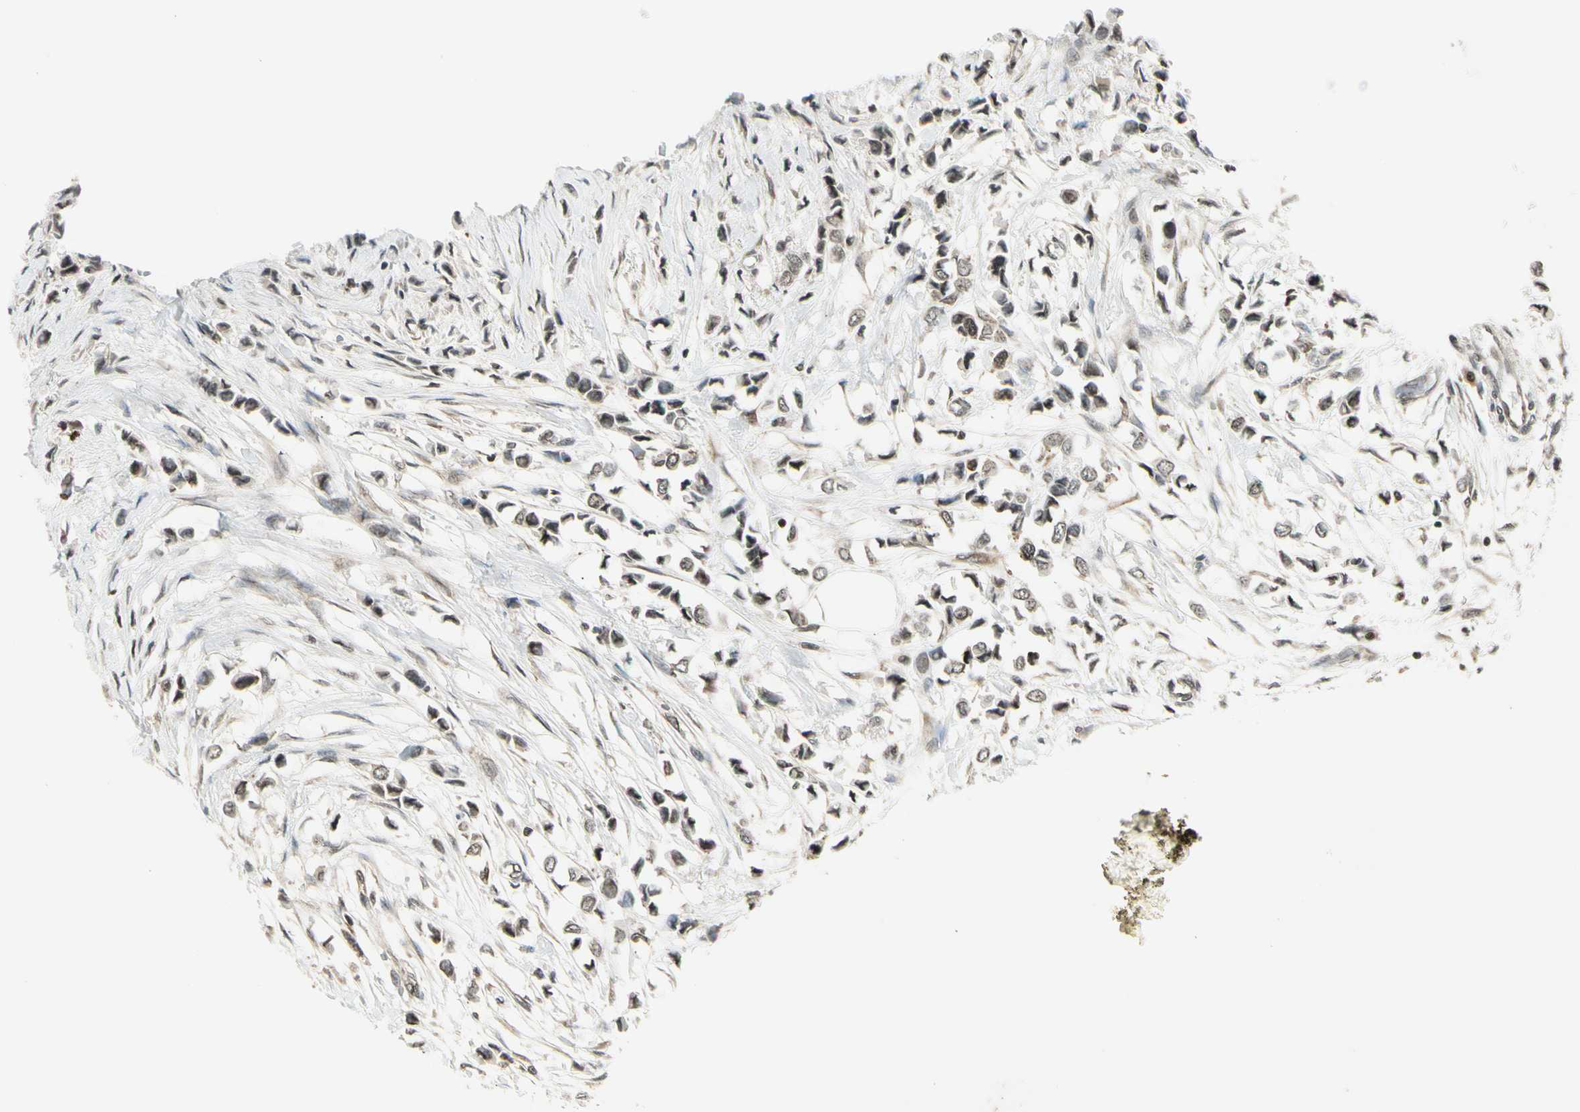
{"staining": {"intensity": "weak", "quantity": "<25%", "location": "cytoplasmic/membranous,nuclear"}, "tissue": "breast cancer", "cell_type": "Tumor cells", "image_type": "cancer", "snomed": [{"axis": "morphology", "description": "Lobular carcinoma"}, {"axis": "topography", "description": "Breast"}], "caption": "Immunohistochemistry (IHC) of lobular carcinoma (breast) exhibits no expression in tumor cells.", "gene": "SMN2", "patient": {"sex": "female", "age": 51}}